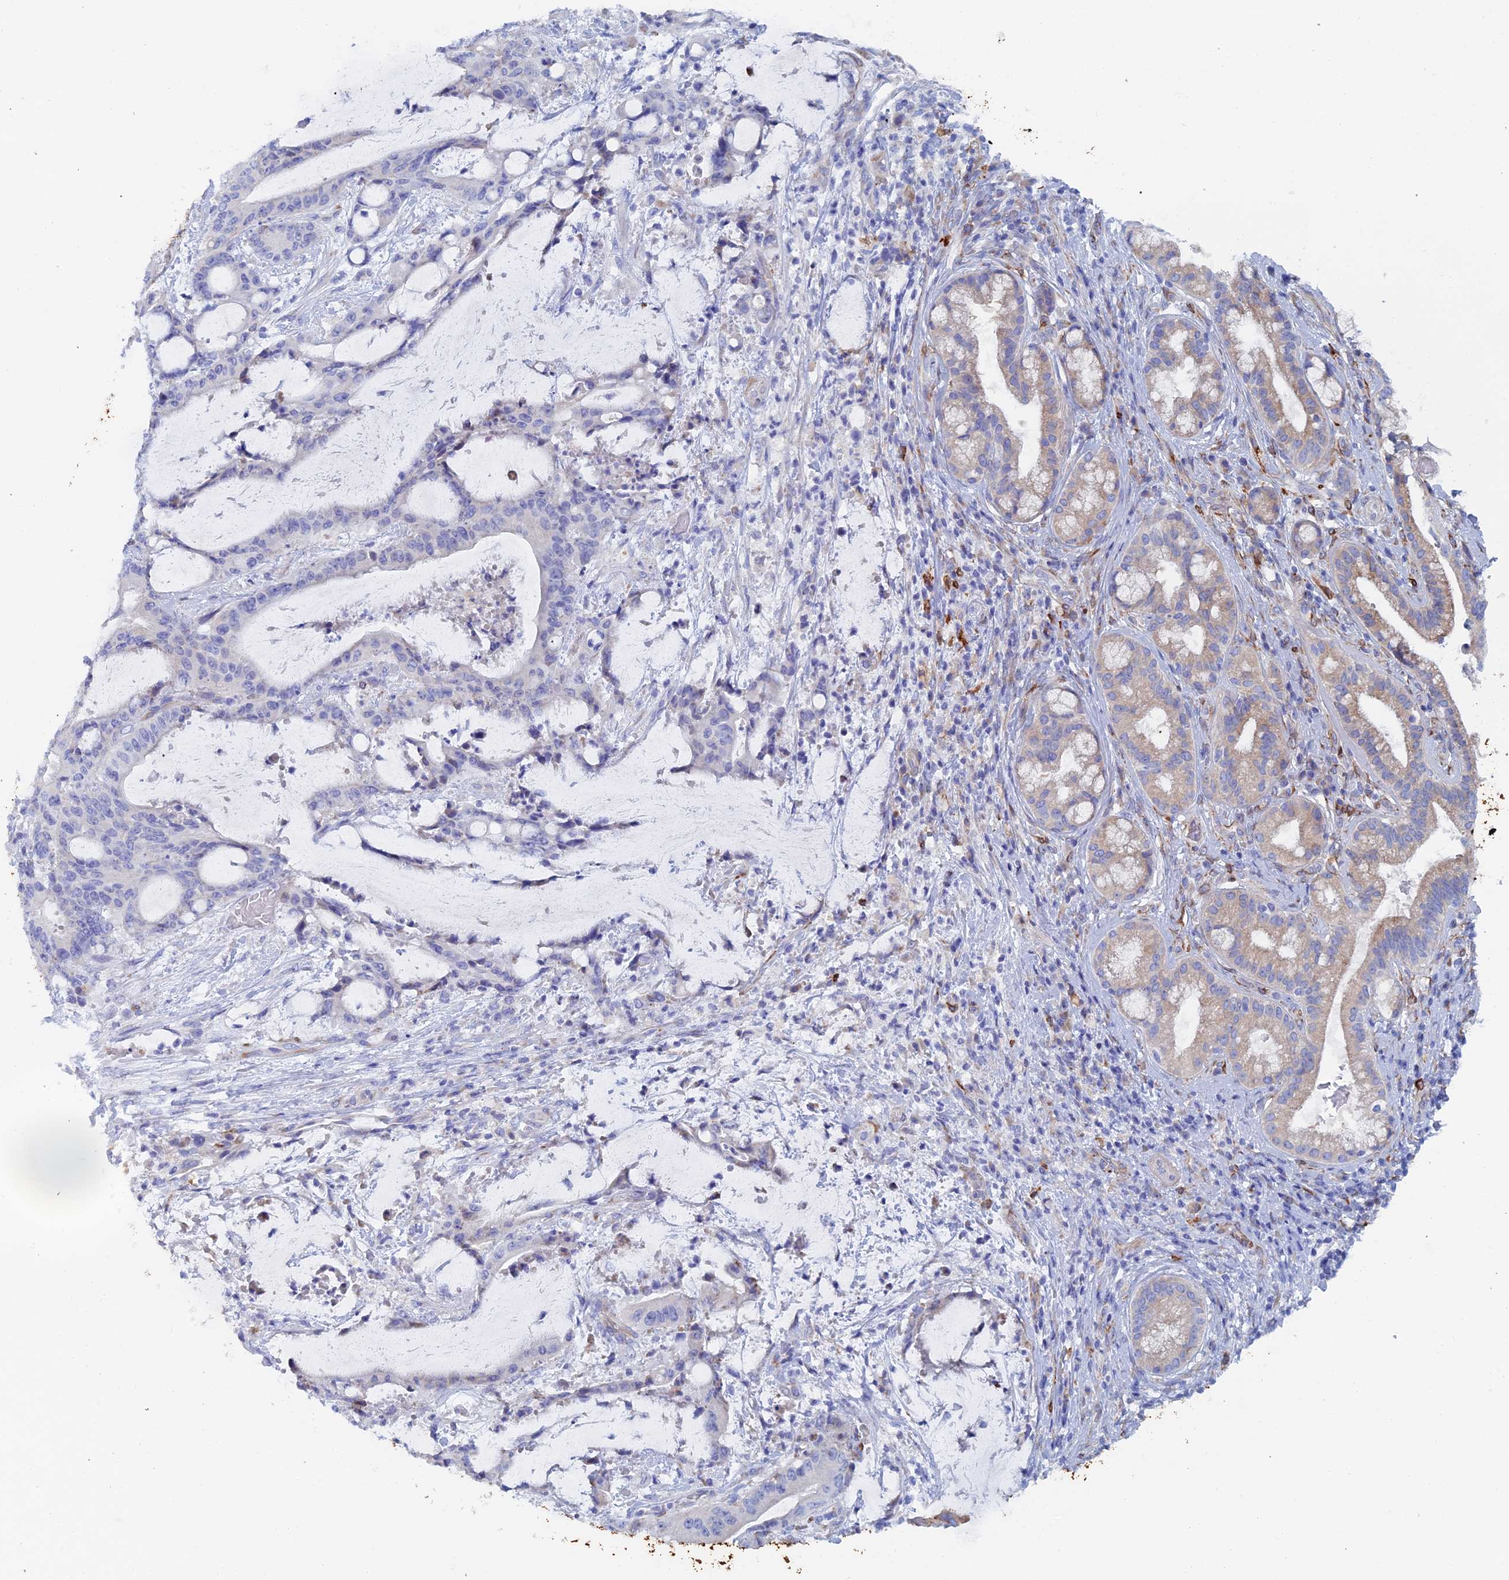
{"staining": {"intensity": "negative", "quantity": "none", "location": "none"}, "tissue": "liver cancer", "cell_type": "Tumor cells", "image_type": "cancer", "snomed": [{"axis": "morphology", "description": "Normal tissue, NOS"}, {"axis": "morphology", "description": "Cholangiocarcinoma"}, {"axis": "topography", "description": "Liver"}, {"axis": "topography", "description": "Peripheral nerve tissue"}], "caption": "High magnification brightfield microscopy of liver cancer (cholangiocarcinoma) stained with DAB (3,3'-diaminobenzidine) (brown) and counterstained with hematoxylin (blue): tumor cells show no significant expression.", "gene": "COG7", "patient": {"sex": "female", "age": 73}}